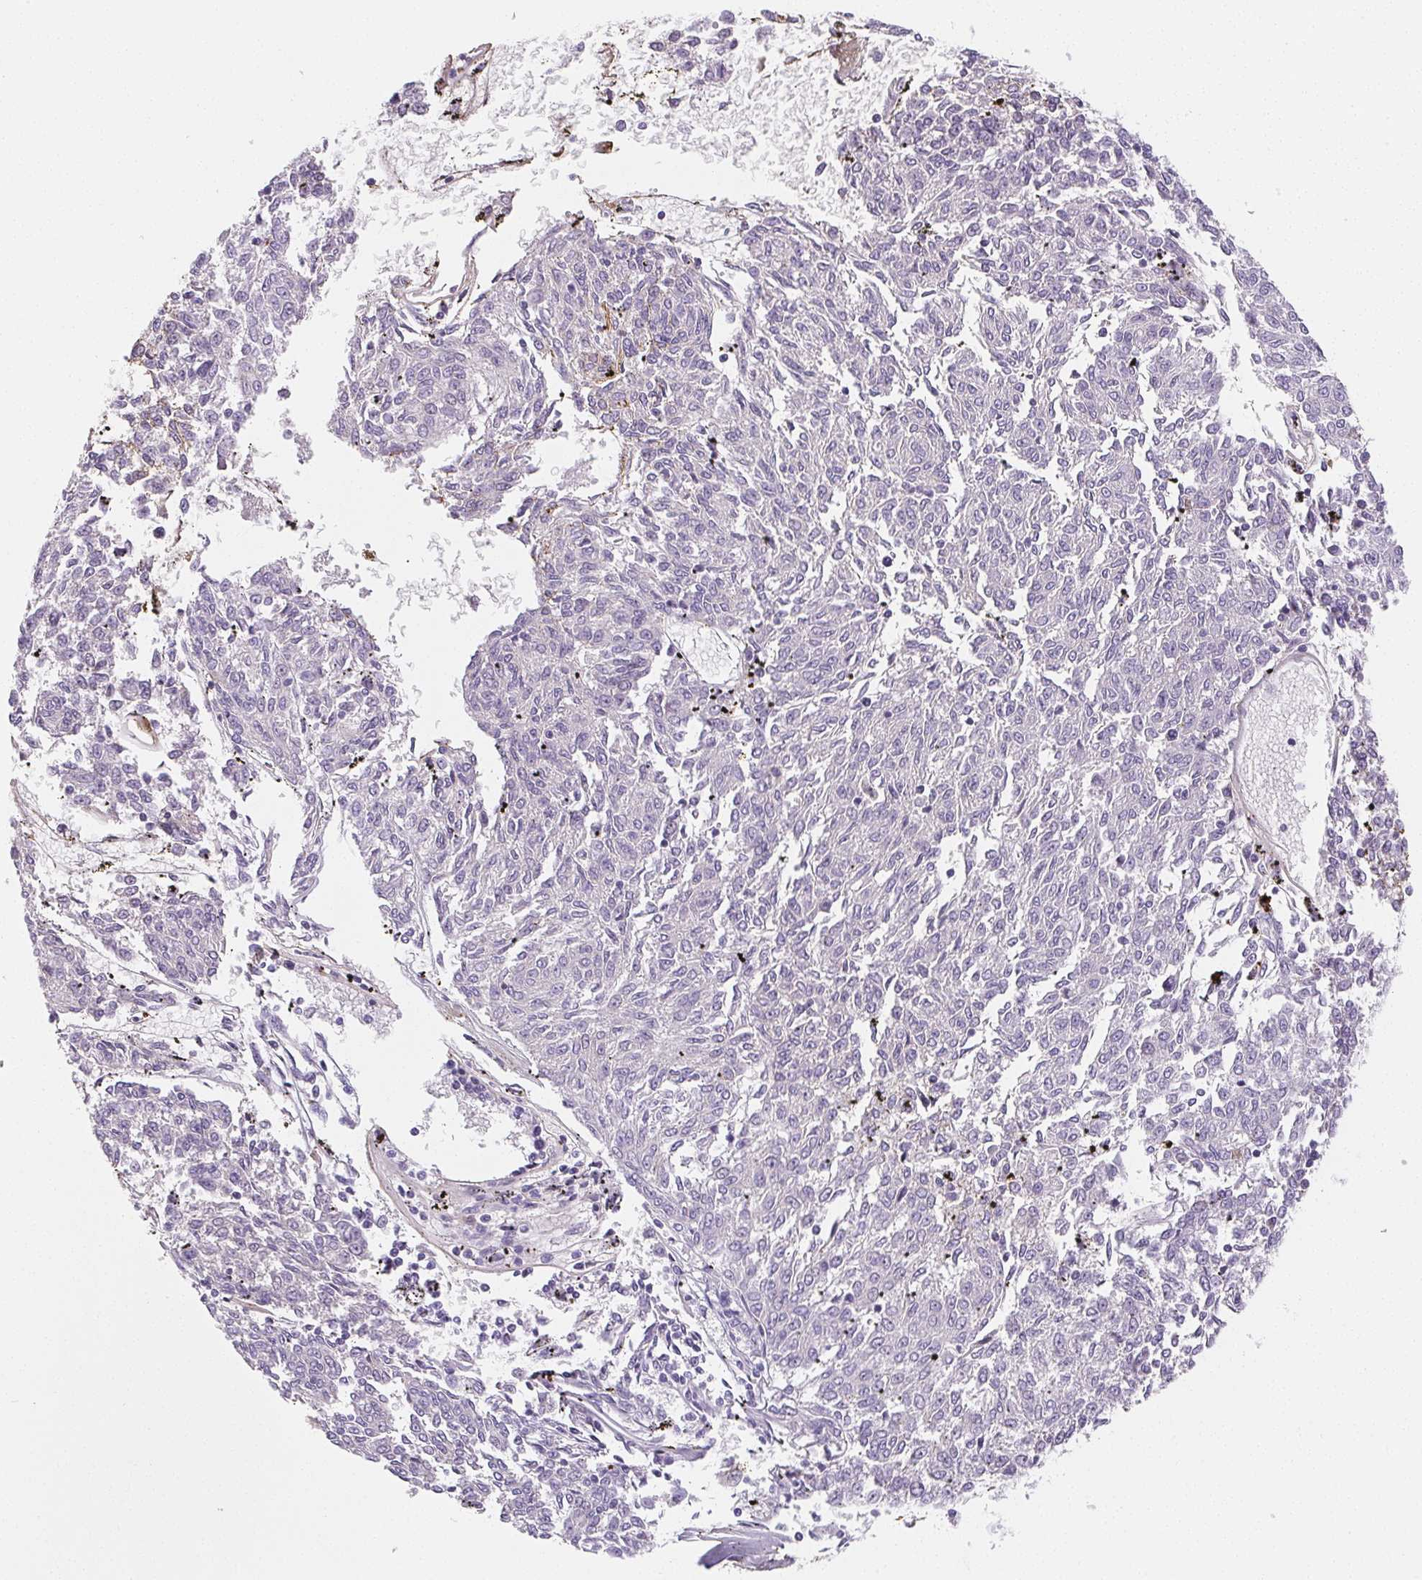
{"staining": {"intensity": "negative", "quantity": "none", "location": "none"}, "tissue": "melanoma", "cell_type": "Tumor cells", "image_type": "cancer", "snomed": [{"axis": "morphology", "description": "Malignant melanoma, NOS"}, {"axis": "topography", "description": "Skin"}], "caption": "Tumor cells show no significant expression in malignant melanoma.", "gene": "VTN", "patient": {"sex": "female", "age": 72}}